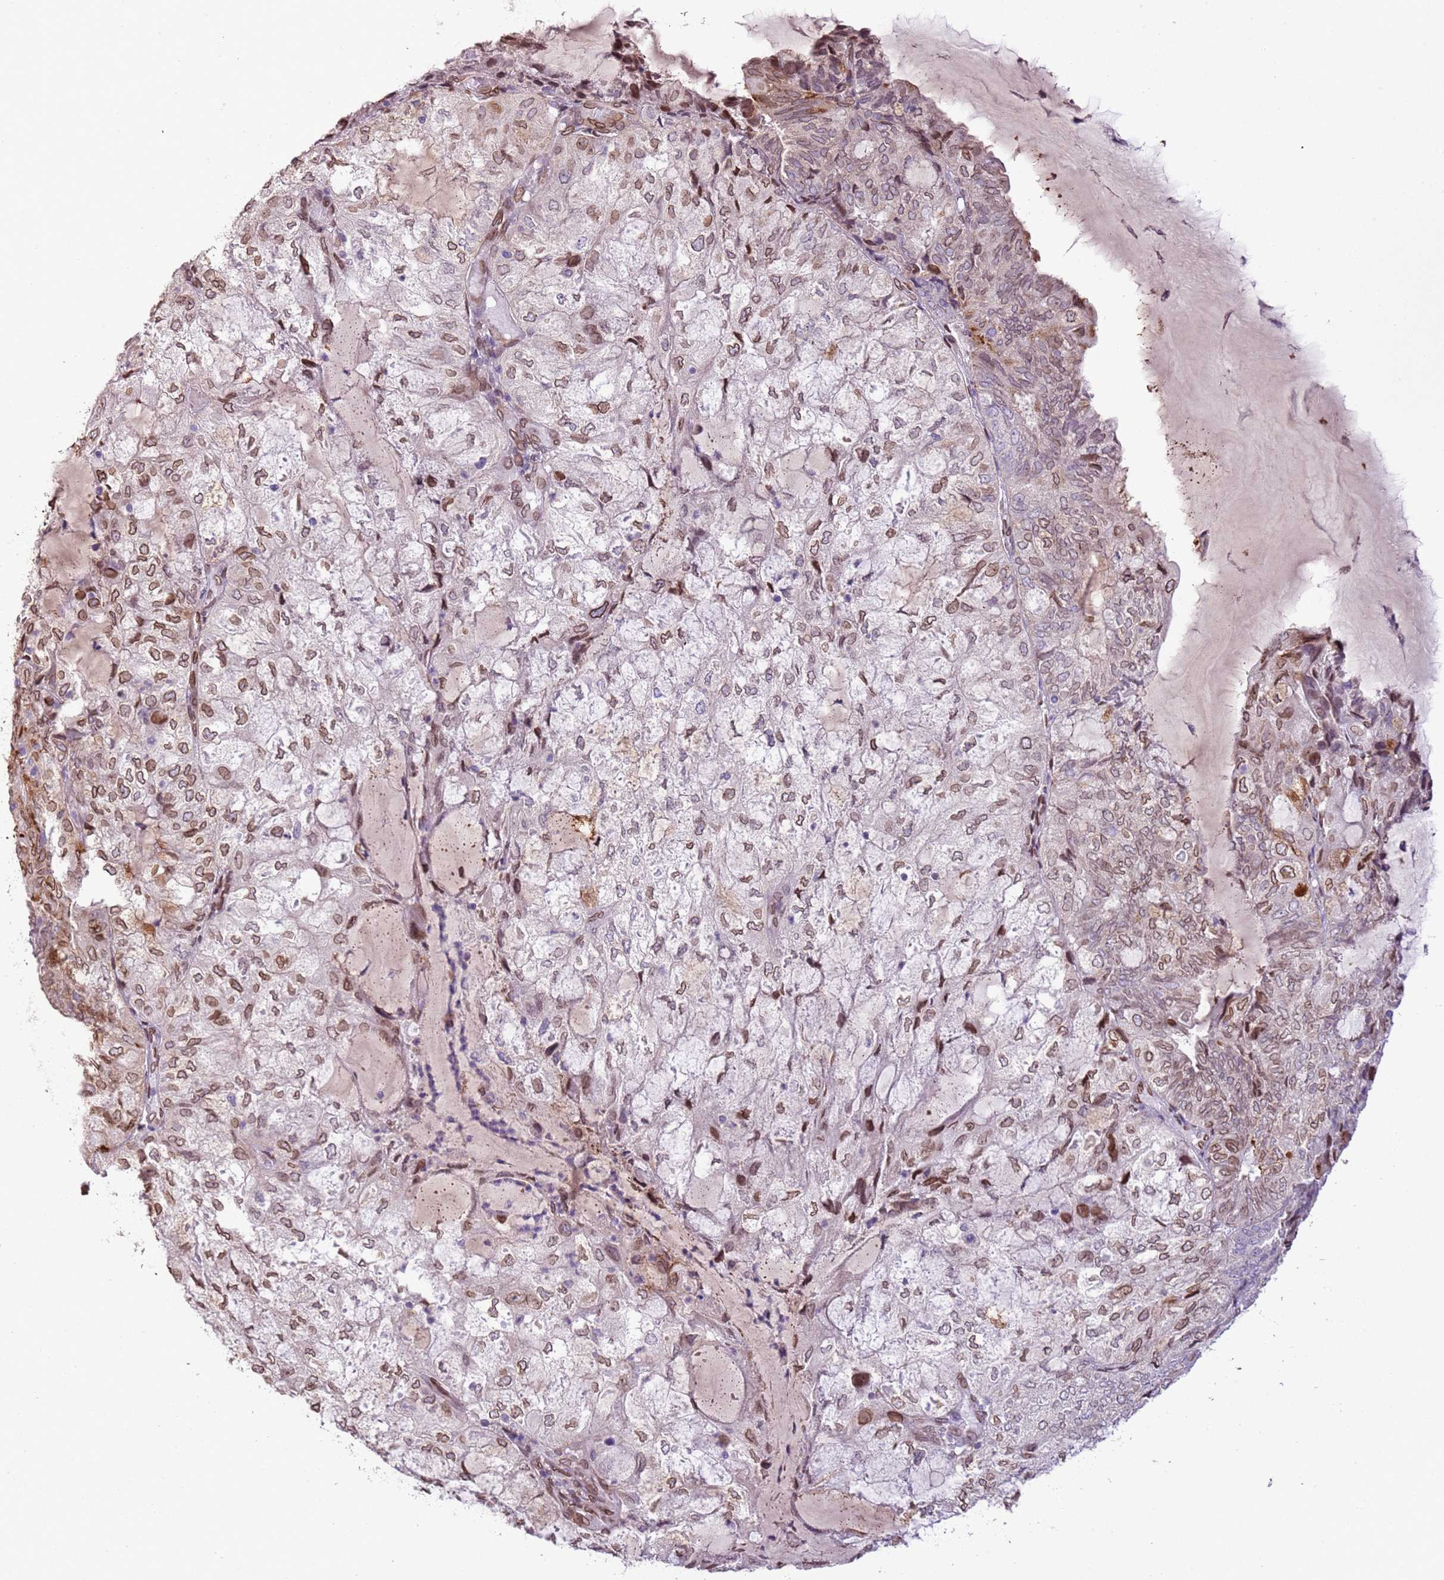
{"staining": {"intensity": "moderate", "quantity": "25%-75%", "location": "cytoplasmic/membranous,nuclear"}, "tissue": "endometrial cancer", "cell_type": "Tumor cells", "image_type": "cancer", "snomed": [{"axis": "morphology", "description": "Adenocarcinoma, NOS"}, {"axis": "topography", "description": "Endometrium"}], "caption": "Endometrial cancer tissue shows moderate cytoplasmic/membranous and nuclear staining in approximately 25%-75% of tumor cells, visualized by immunohistochemistry.", "gene": "TMEM47", "patient": {"sex": "female", "age": 81}}